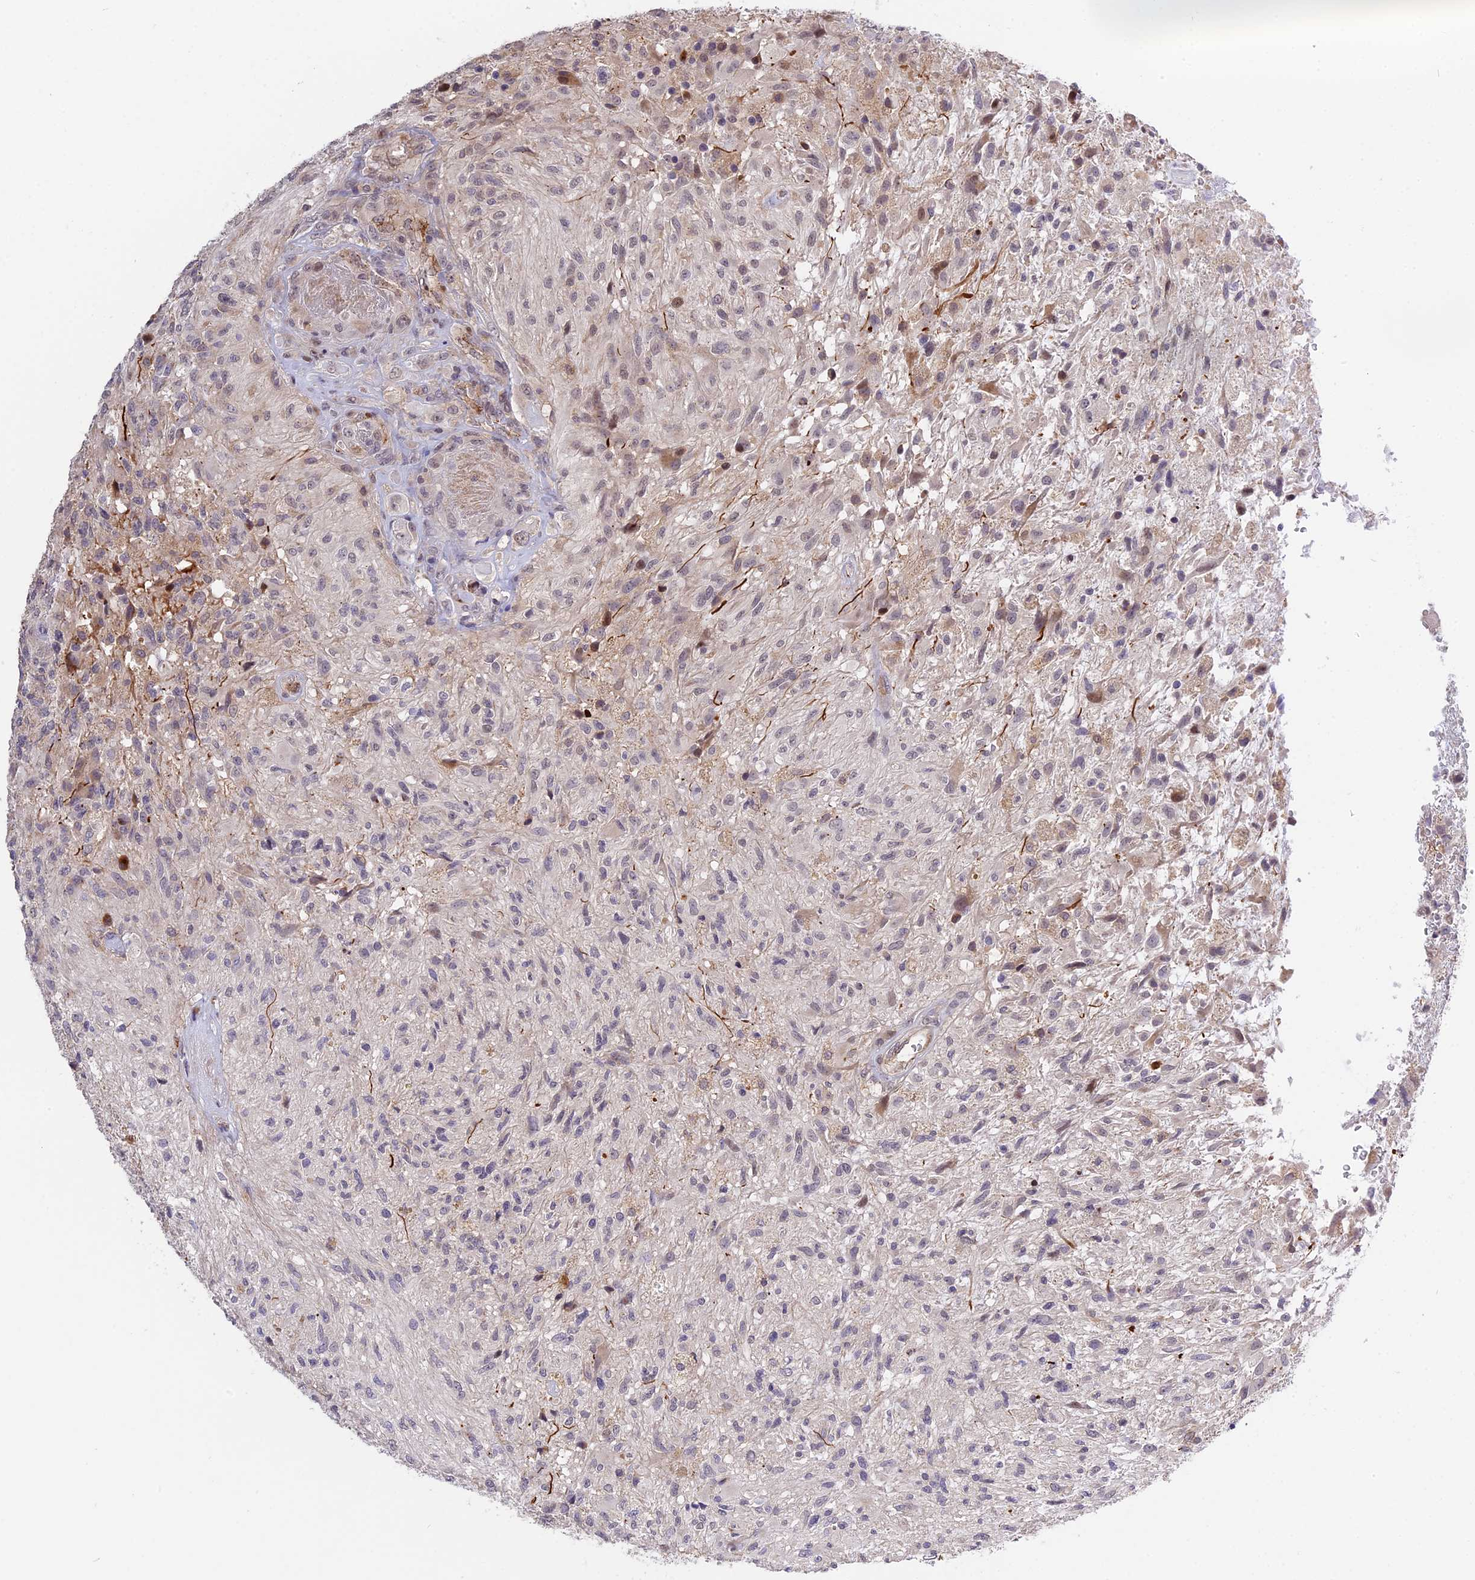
{"staining": {"intensity": "negative", "quantity": "none", "location": "none"}, "tissue": "glioma", "cell_type": "Tumor cells", "image_type": "cancer", "snomed": [{"axis": "morphology", "description": "Glioma, malignant, High grade"}, {"axis": "topography", "description": "Brain"}], "caption": "A micrograph of malignant high-grade glioma stained for a protein demonstrates no brown staining in tumor cells.", "gene": "MFSD2A", "patient": {"sex": "male", "age": 56}}